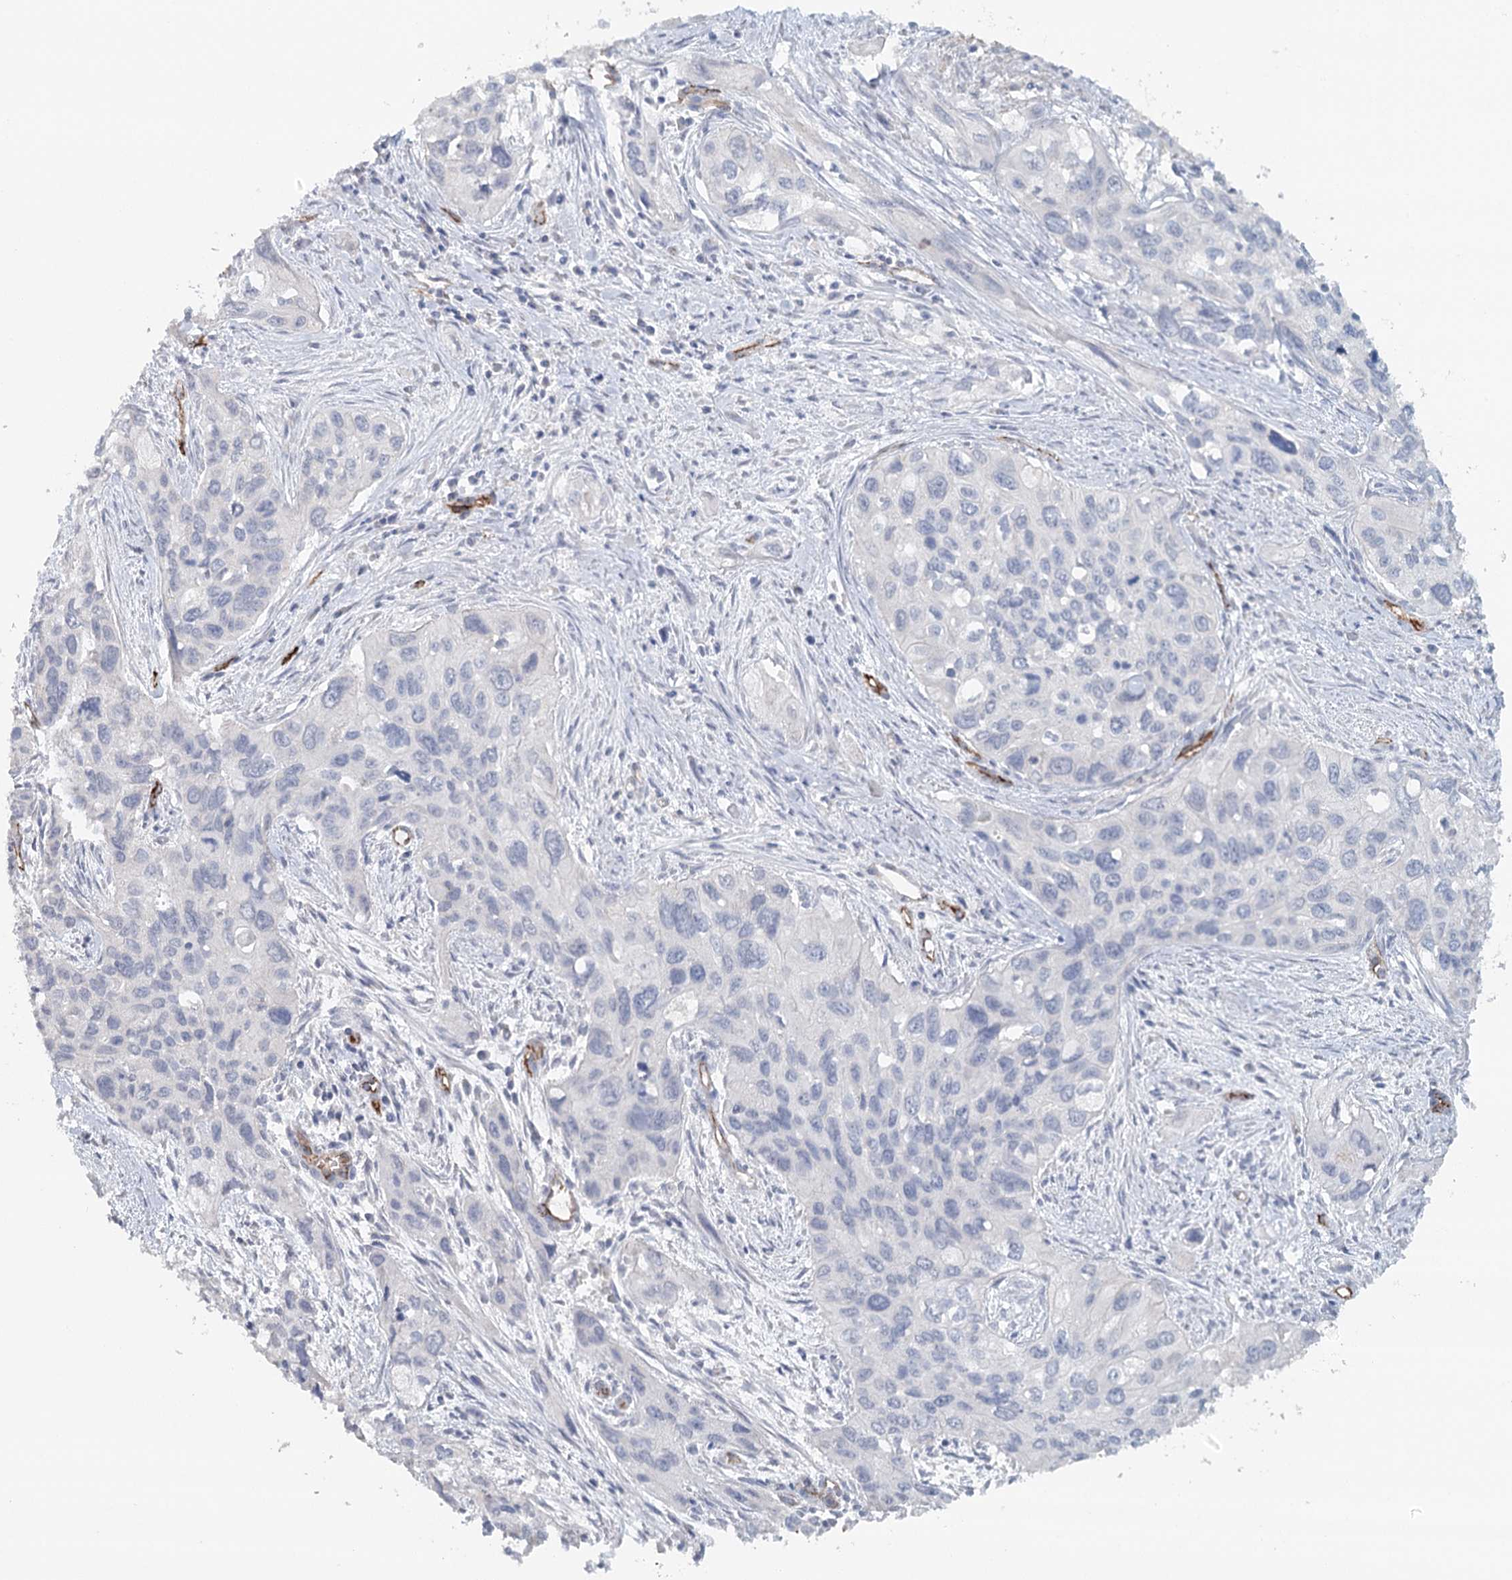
{"staining": {"intensity": "negative", "quantity": "none", "location": "none"}, "tissue": "cervical cancer", "cell_type": "Tumor cells", "image_type": "cancer", "snomed": [{"axis": "morphology", "description": "Squamous cell carcinoma, NOS"}, {"axis": "topography", "description": "Cervix"}], "caption": "Cervical squamous cell carcinoma was stained to show a protein in brown. There is no significant staining in tumor cells.", "gene": "SYNPO", "patient": {"sex": "female", "age": 55}}